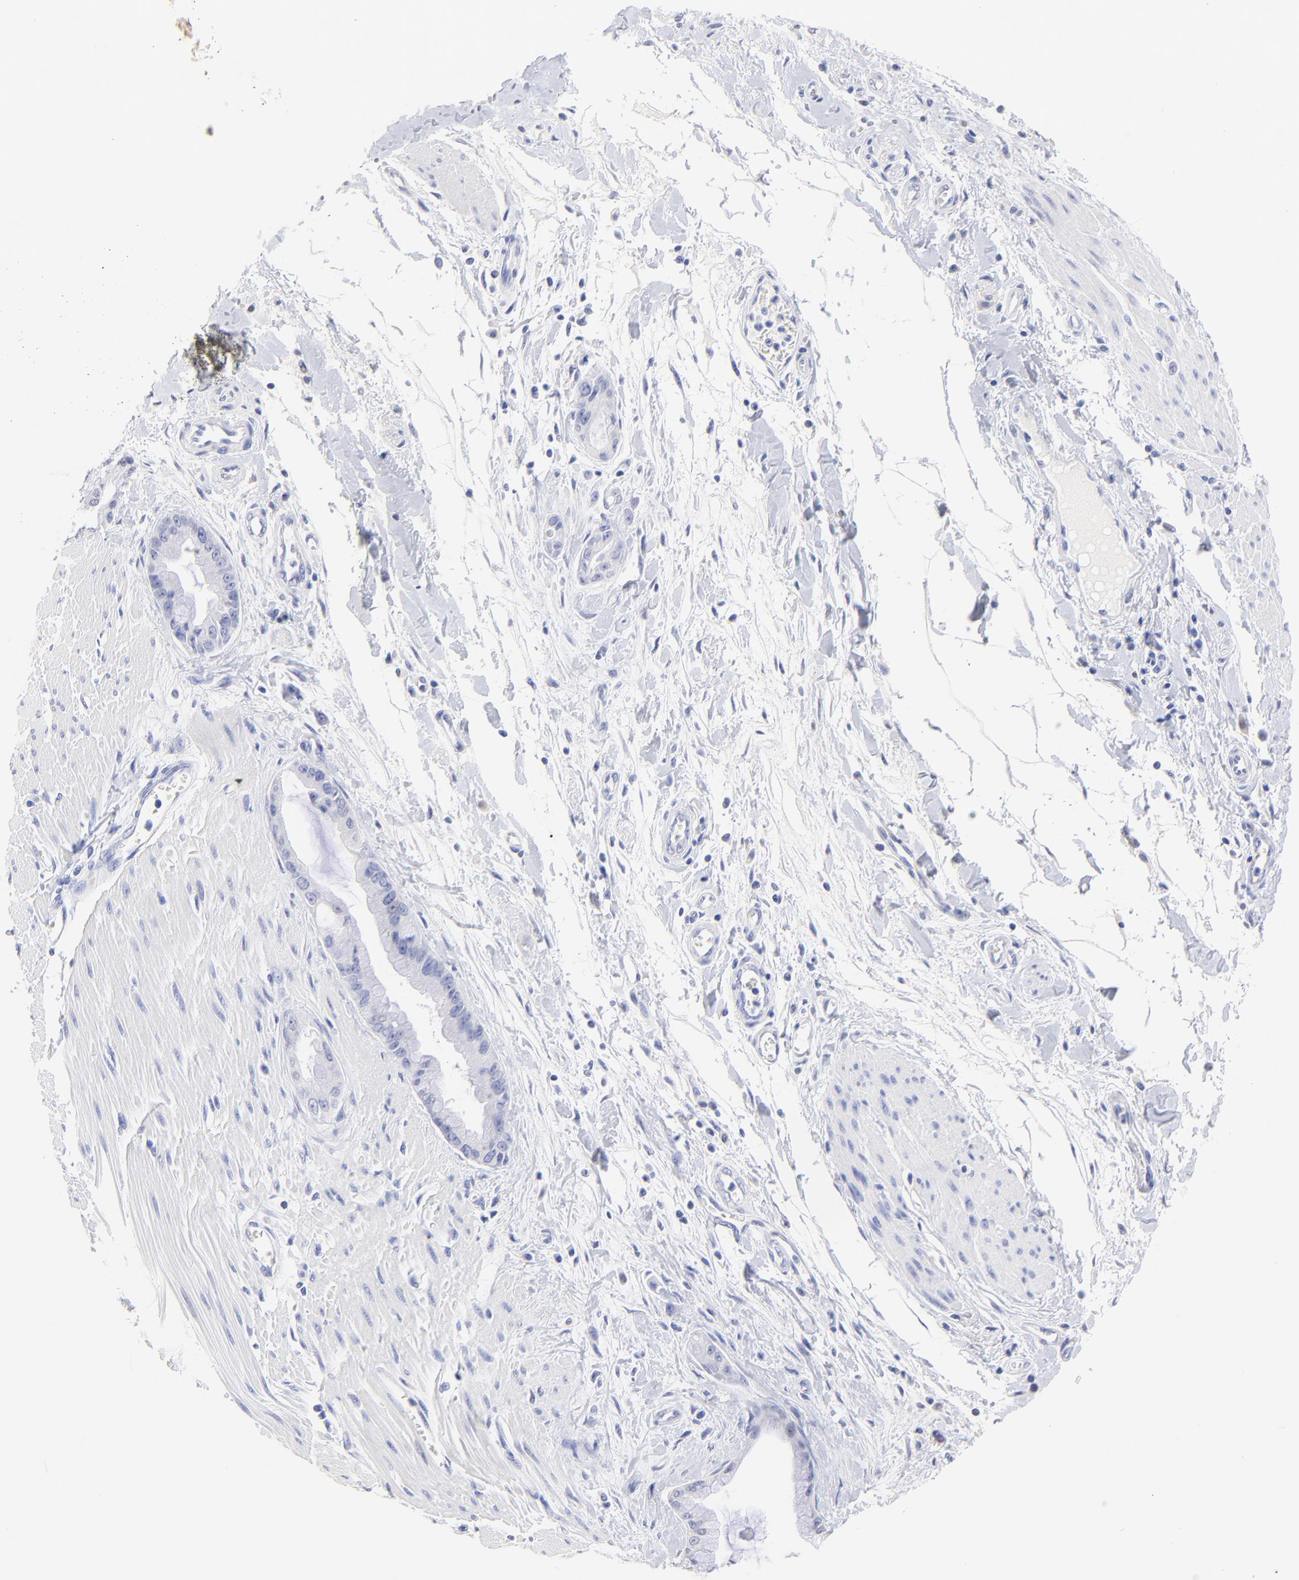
{"staining": {"intensity": "negative", "quantity": "none", "location": "none"}, "tissue": "pancreatic cancer", "cell_type": "Tumor cells", "image_type": "cancer", "snomed": [{"axis": "morphology", "description": "Adenocarcinoma, NOS"}, {"axis": "topography", "description": "Pancreas"}], "caption": "There is no significant positivity in tumor cells of pancreatic adenocarcinoma.", "gene": "CFAP57", "patient": {"sex": "male", "age": 59}}